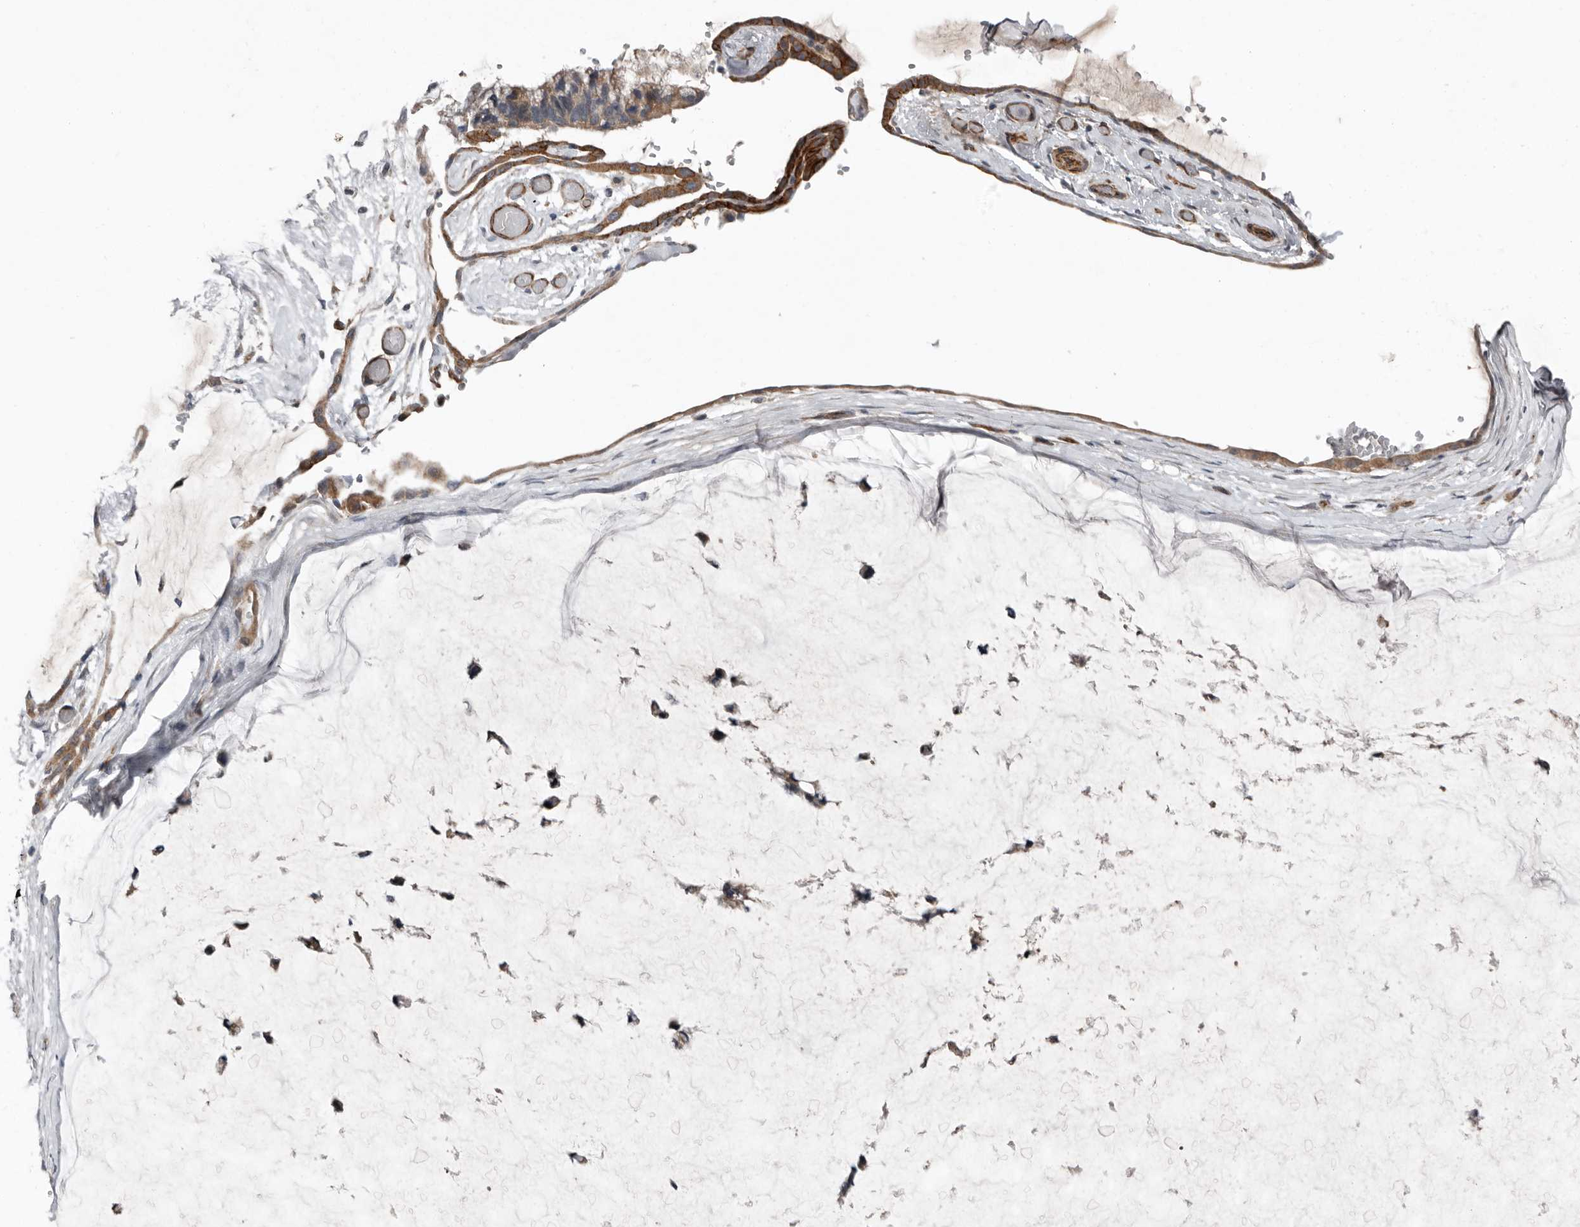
{"staining": {"intensity": "moderate", "quantity": ">75%", "location": "cytoplasmic/membranous"}, "tissue": "ovarian cancer", "cell_type": "Tumor cells", "image_type": "cancer", "snomed": [{"axis": "morphology", "description": "Cystadenocarcinoma, mucinous, NOS"}, {"axis": "topography", "description": "Ovary"}], "caption": "This is a photomicrograph of immunohistochemistry (IHC) staining of mucinous cystadenocarcinoma (ovarian), which shows moderate positivity in the cytoplasmic/membranous of tumor cells.", "gene": "RANBP17", "patient": {"sex": "female", "age": 39}}